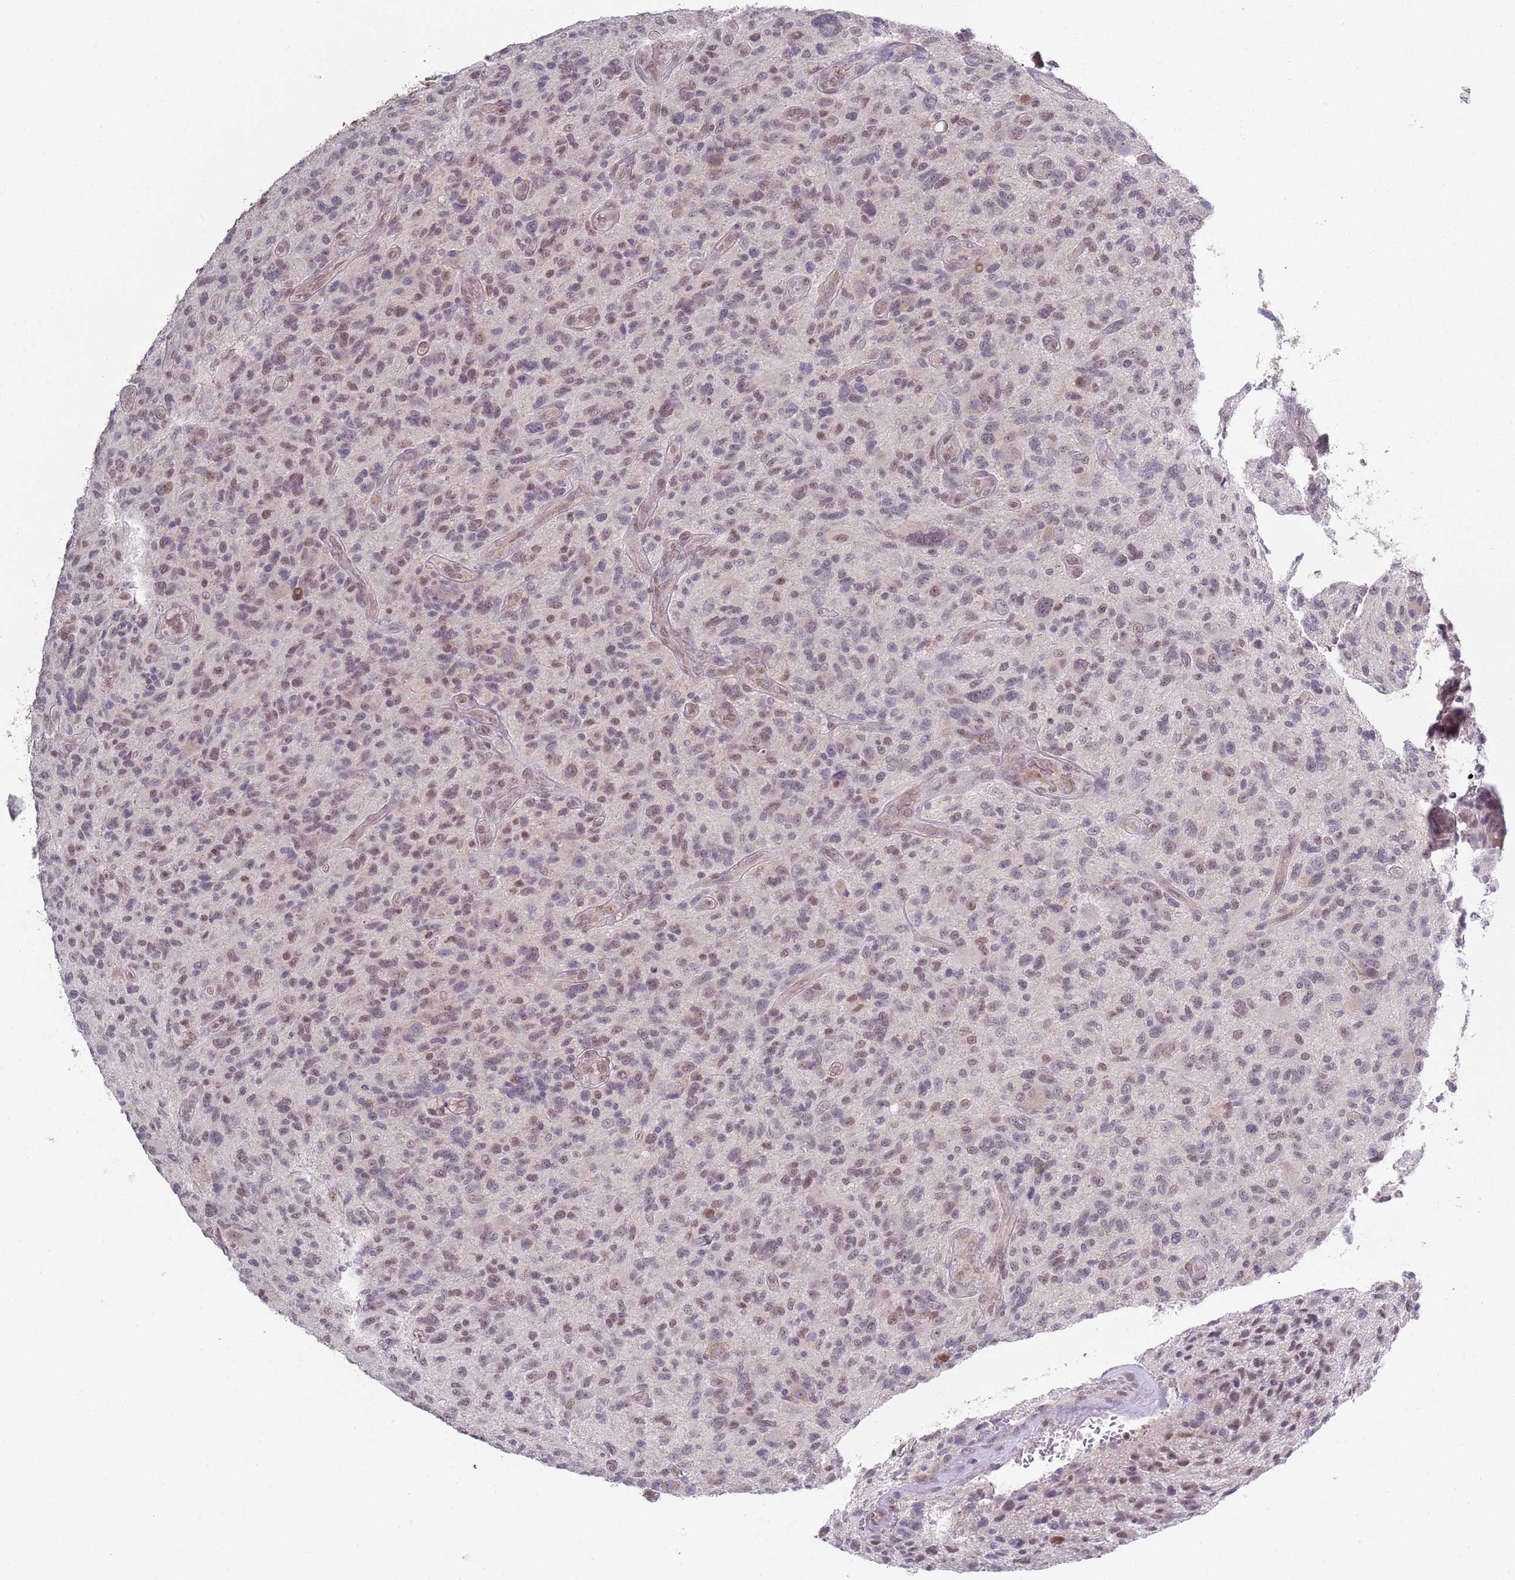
{"staining": {"intensity": "weak", "quantity": "25%-75%", "location": "nuclear"}, "tissue": "glioma", "cell_type": "Tumor cells", "image_type": "cancer", "snomed": [{"axis": "morphology", "description": "Glioma, malignant, High grade"}, {"axis": "topography", "description": "Brain"}], "caption": "Approximately 25%-75% of tumor cells in human malignant glioma (high-grade) display weak nuclear protein staining as visualized by brown immunohistochemical staining.", "gene": "SMARCAL1", "patient": {"sex": "male", "age": 47}}